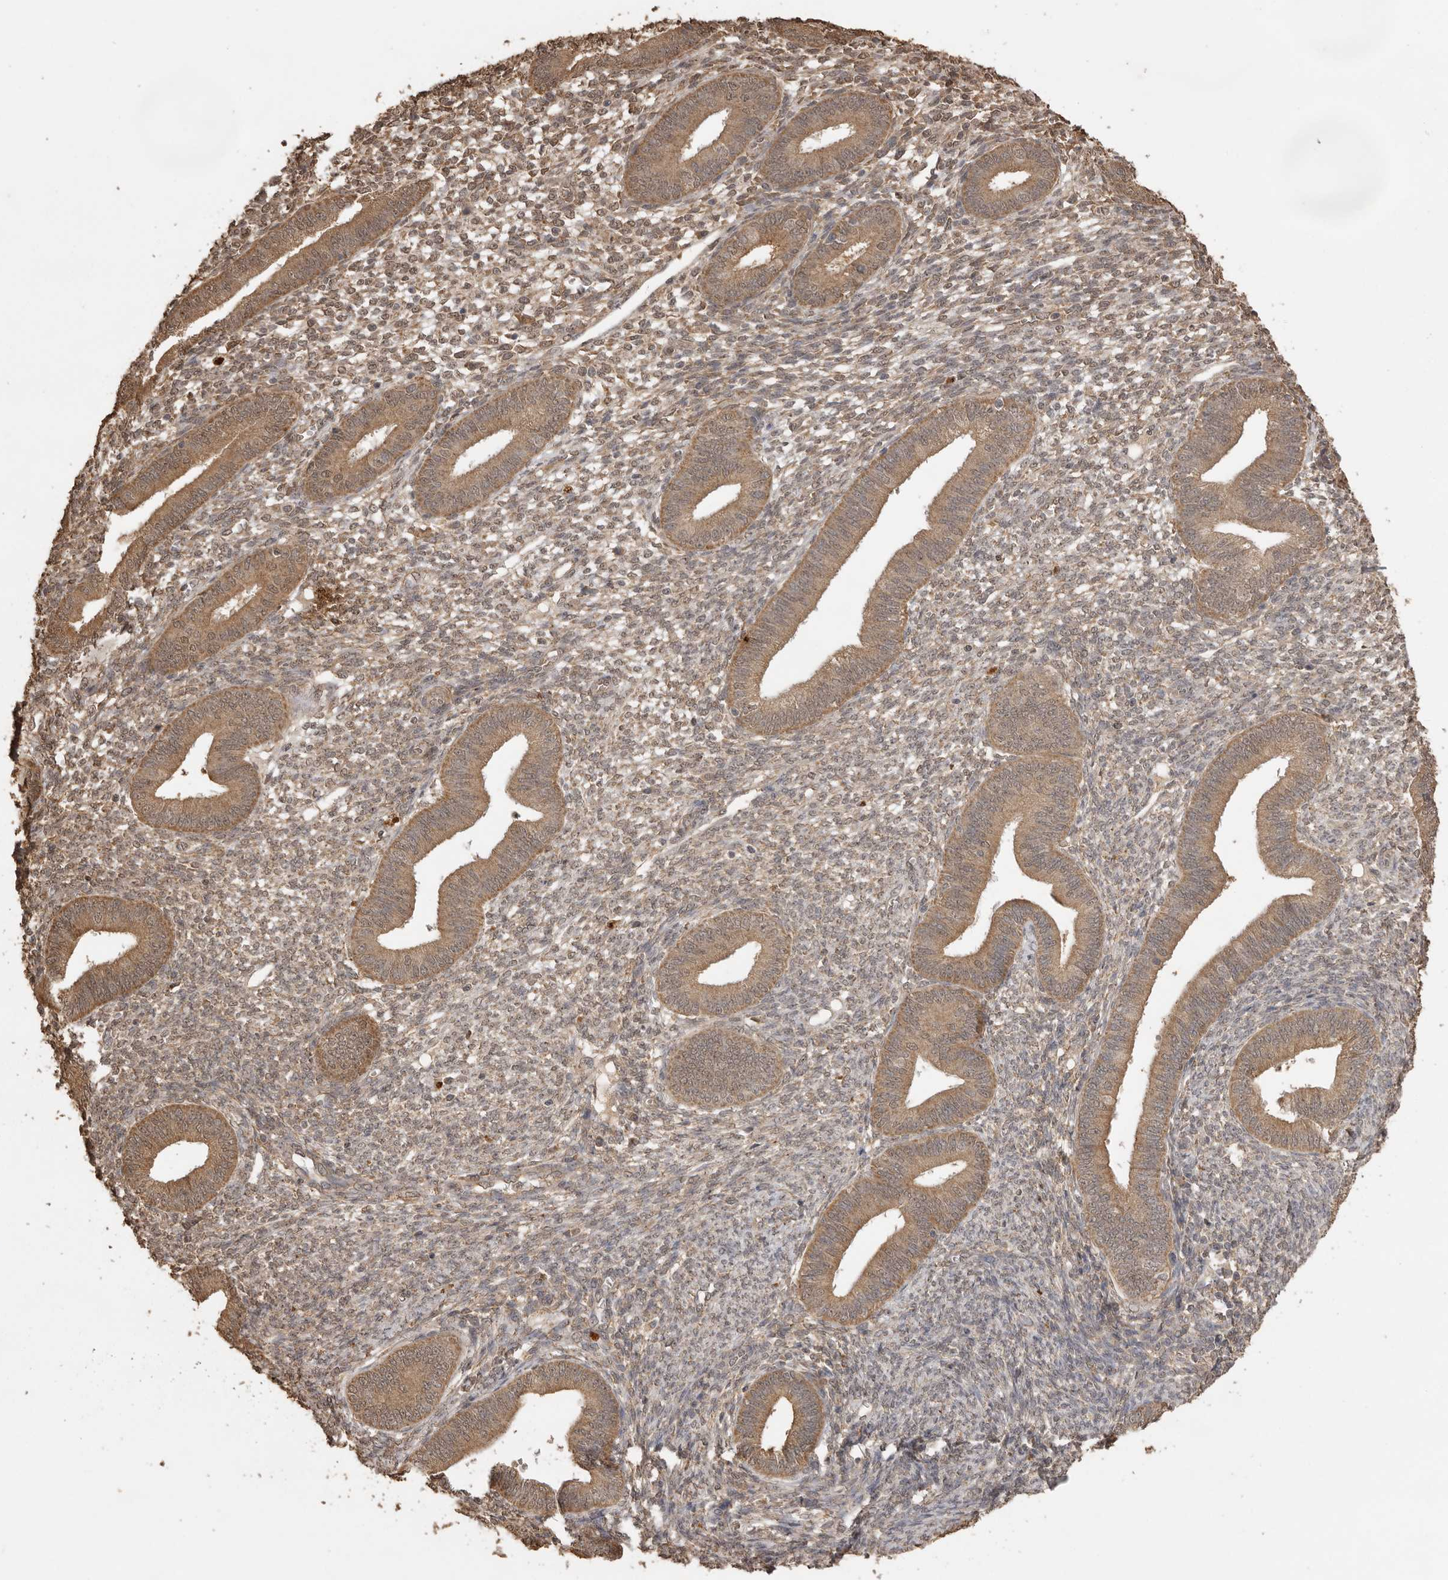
{"staining": {"intensity": "weak", "quantity": "25%-75%", "location": "cytoplasmic/membranous"}, "tissue": "endometrium", "cell_type": "Cells in endometrial stroma", "image_type": "normal", "snomed": [{"axis": "morphology", "description": "Normal tissue, NOS"}, {"axis": "topography", "description": "Endometrium"}], "caption": "Weak cytoplasmic/membranous protein expression is seen in approximately 25%-75% of cells in endometrial stroma in endometrium.", "gene": "JAG2", "patient": {"sex": "female", "age": 46}}